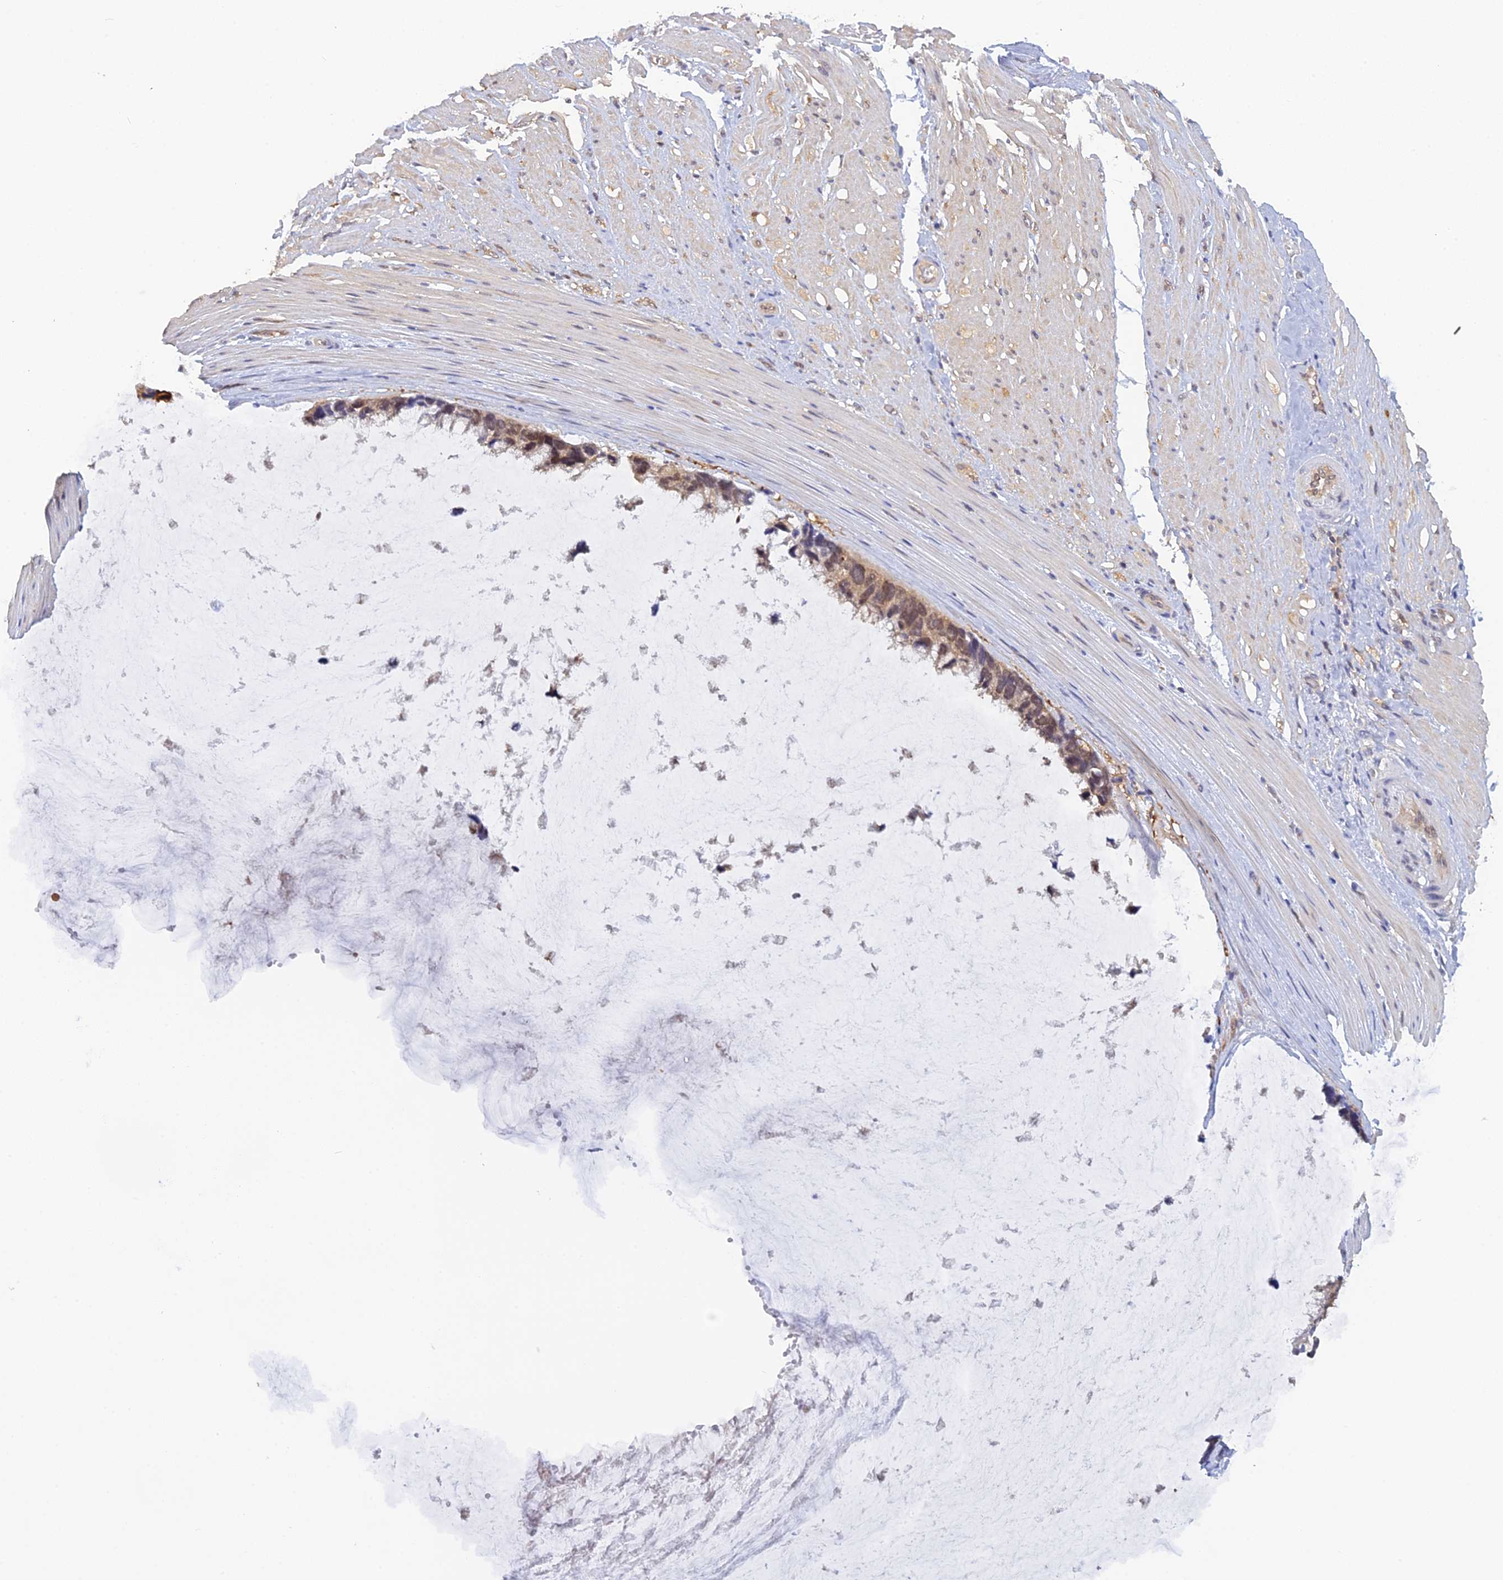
{"staining": {"intensity": "weak", "quantity": "25%-75%", "location": "cytoplasmic/membranous,nuclear"}, "tissue": "ovarian cancer", "cell_type": "Tumor cells", "image_type": "cancer", "snomed": [{"axis": "morphology", "description": "Cystadenocarcinoma, mucinous, NOS"}, {"axis": "topography", "description": "Ovary"}], "caption": "A histopathology image of human ovarian mucinous cystadenocarcinoma stained for a protein reveals weak cytoplasmic/membranous and nuclear brown staining in tumor cells. (DAB IHC, brown staining for protein, blue staining for nuclei).", "gene": "HINT1", "patient": {"sex": "female", "age": 39}}